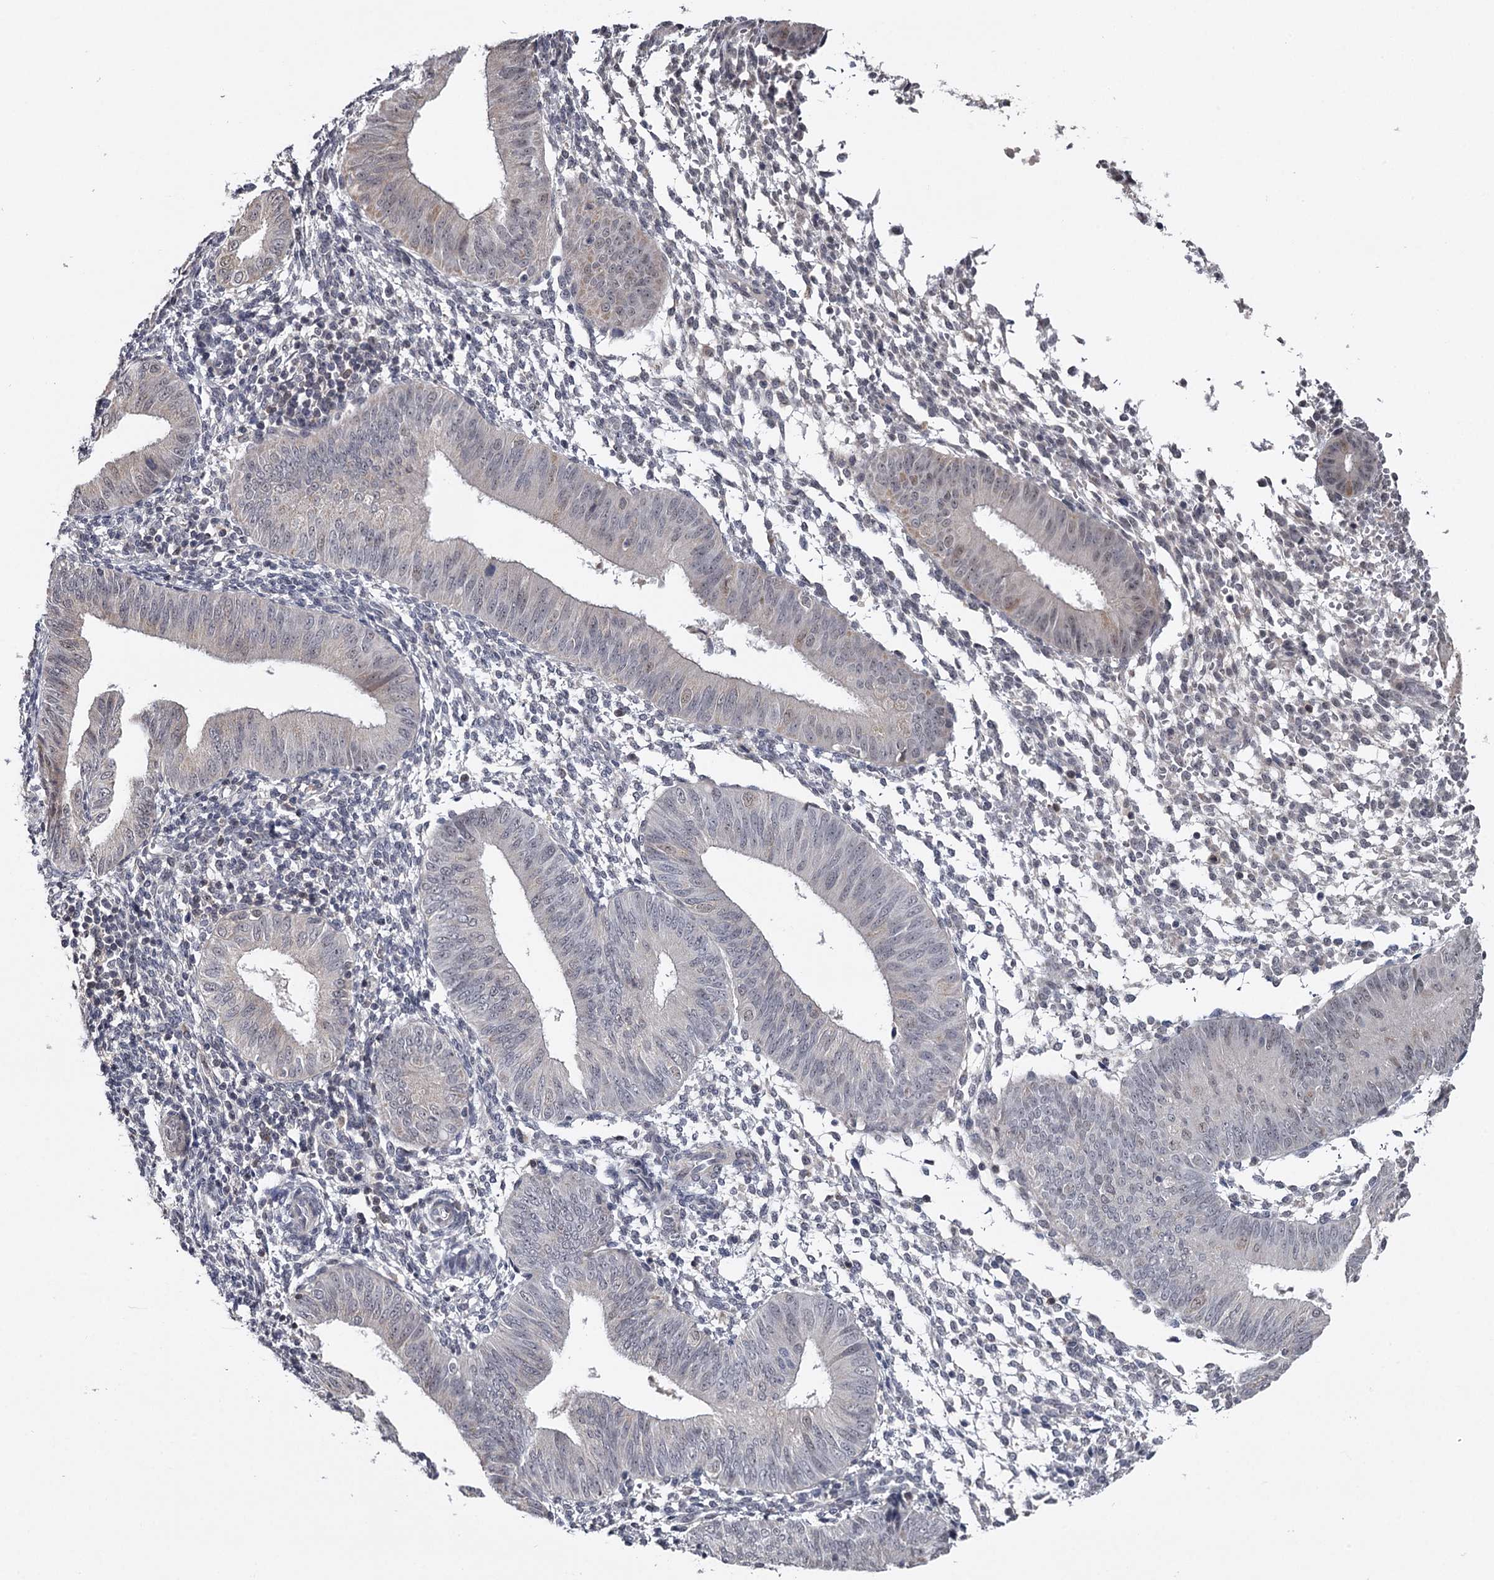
{"staining": {"intensity": "negative", "quantity": "none", "location": "none"}, "tissue": "endometrium", "cell_type": "Cells in endometrial stroma", "image_type": "normal", "snomed": [{"axis": "morphology", "description": "Normal tissue, NOS"}, {"axis": "topography", "description": "Uterus"}, {"axis": "topography", "description": "Endometrium"}], "caption": "This histopathology image is of unremarkable endometrium stained with immunohistochemistry (IHC) to label a protein in brown with the nuclei are counter-stained blue. There is no expression in cells in endometrial stroma.", "gene": "GTSF1", "patient": {"sex": "female", "age": 48}}